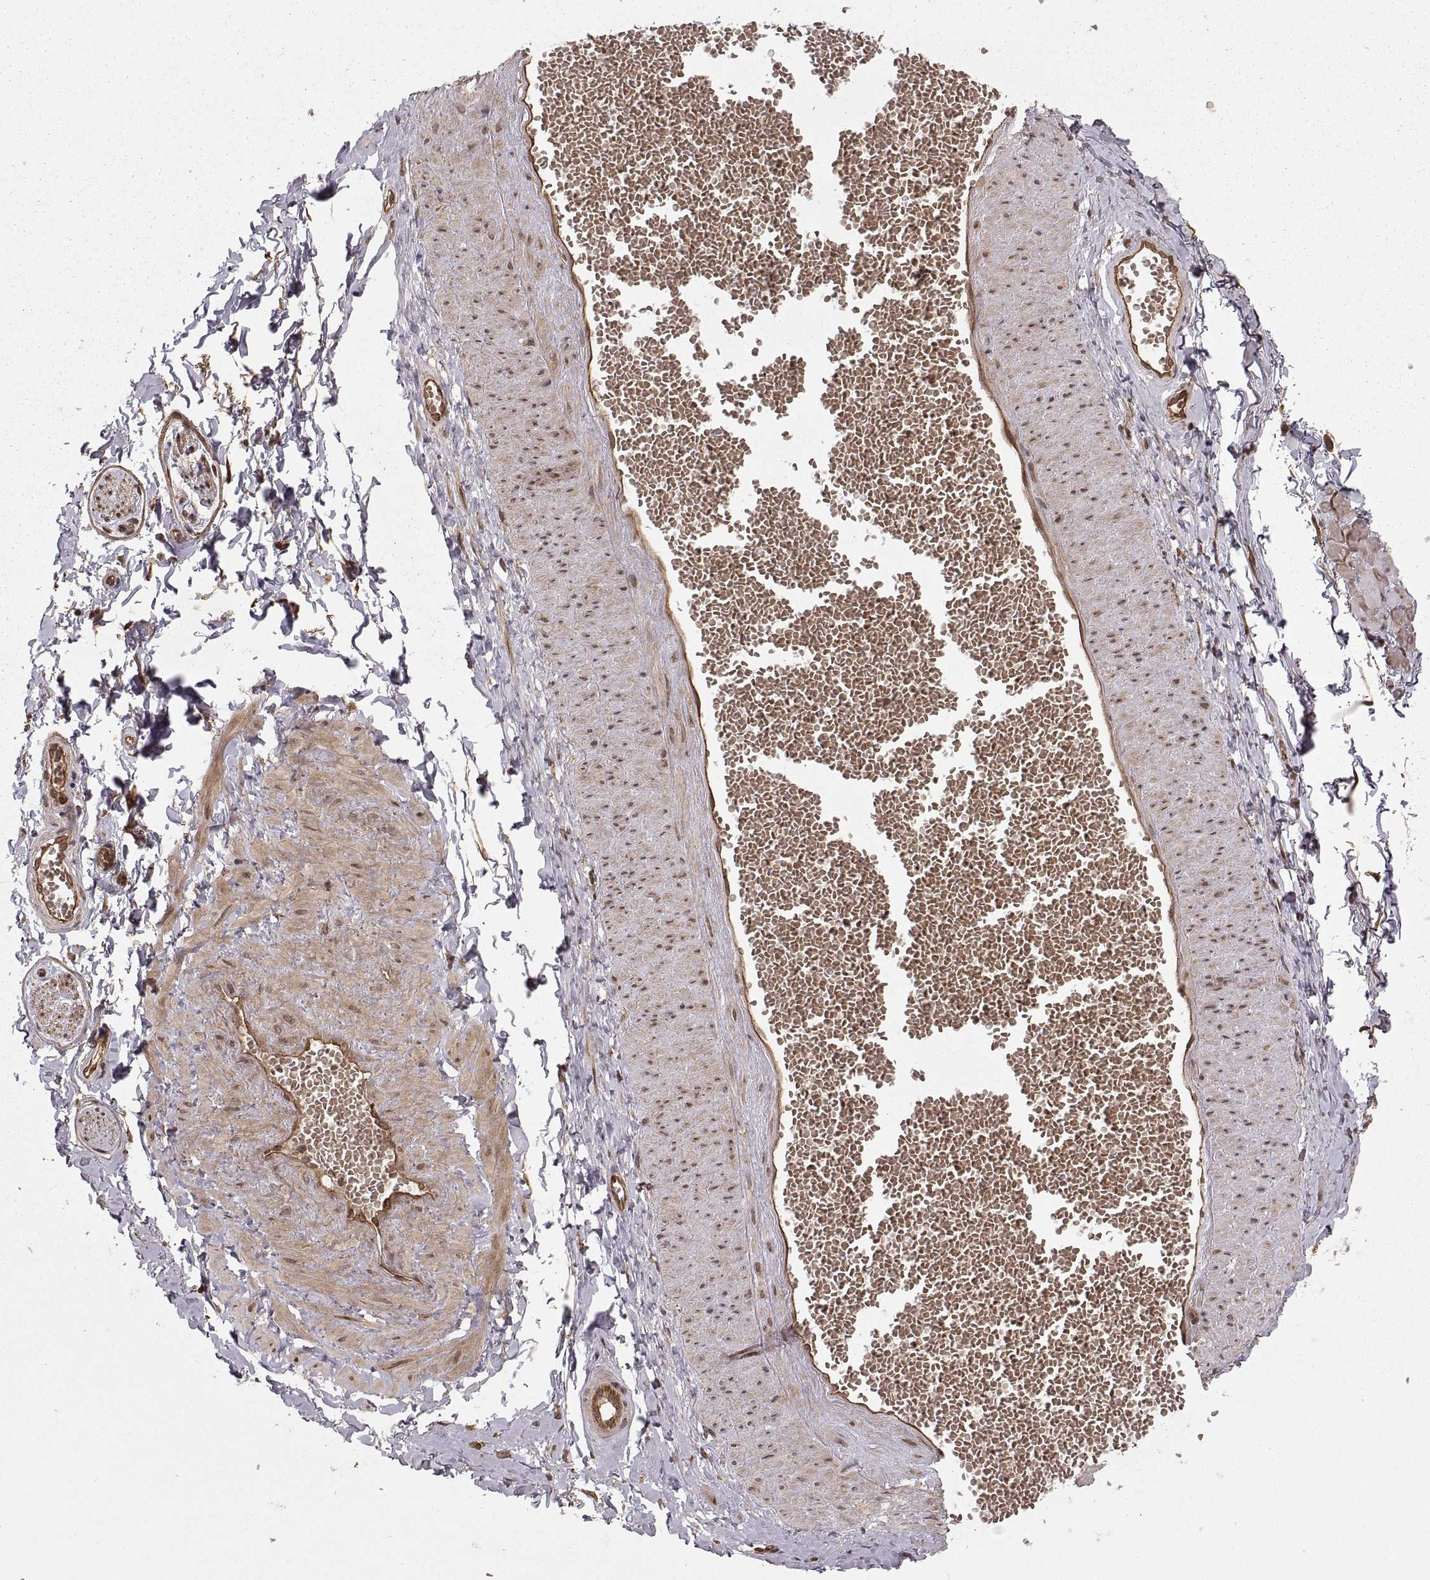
{"staining": {"intensity": "moderate", "quantity": ">75%", "location": "nuclear"}, "tissue": "adipose tissue", "cell_type": "Adipocytes", "image_type": "normal", "snomed": [{"axis": "morphology", "description": "Normal tissue, NOS"}, {"axis": "topography", "description": "Smooth muscle"}, {"axis": "topography", "description": "Peripheral nerve tissue"}], "caption": "High-power microscopy captured an IHC histopathology image of normal adipose tissue, revealing moderate nuclear expression in approximately >75% of adipocytes. The protein of interest is shown in brown color, while the nuclei are stained blue.", "gene": "DEDD", "patient": {"sex": "male", "age": 22}}